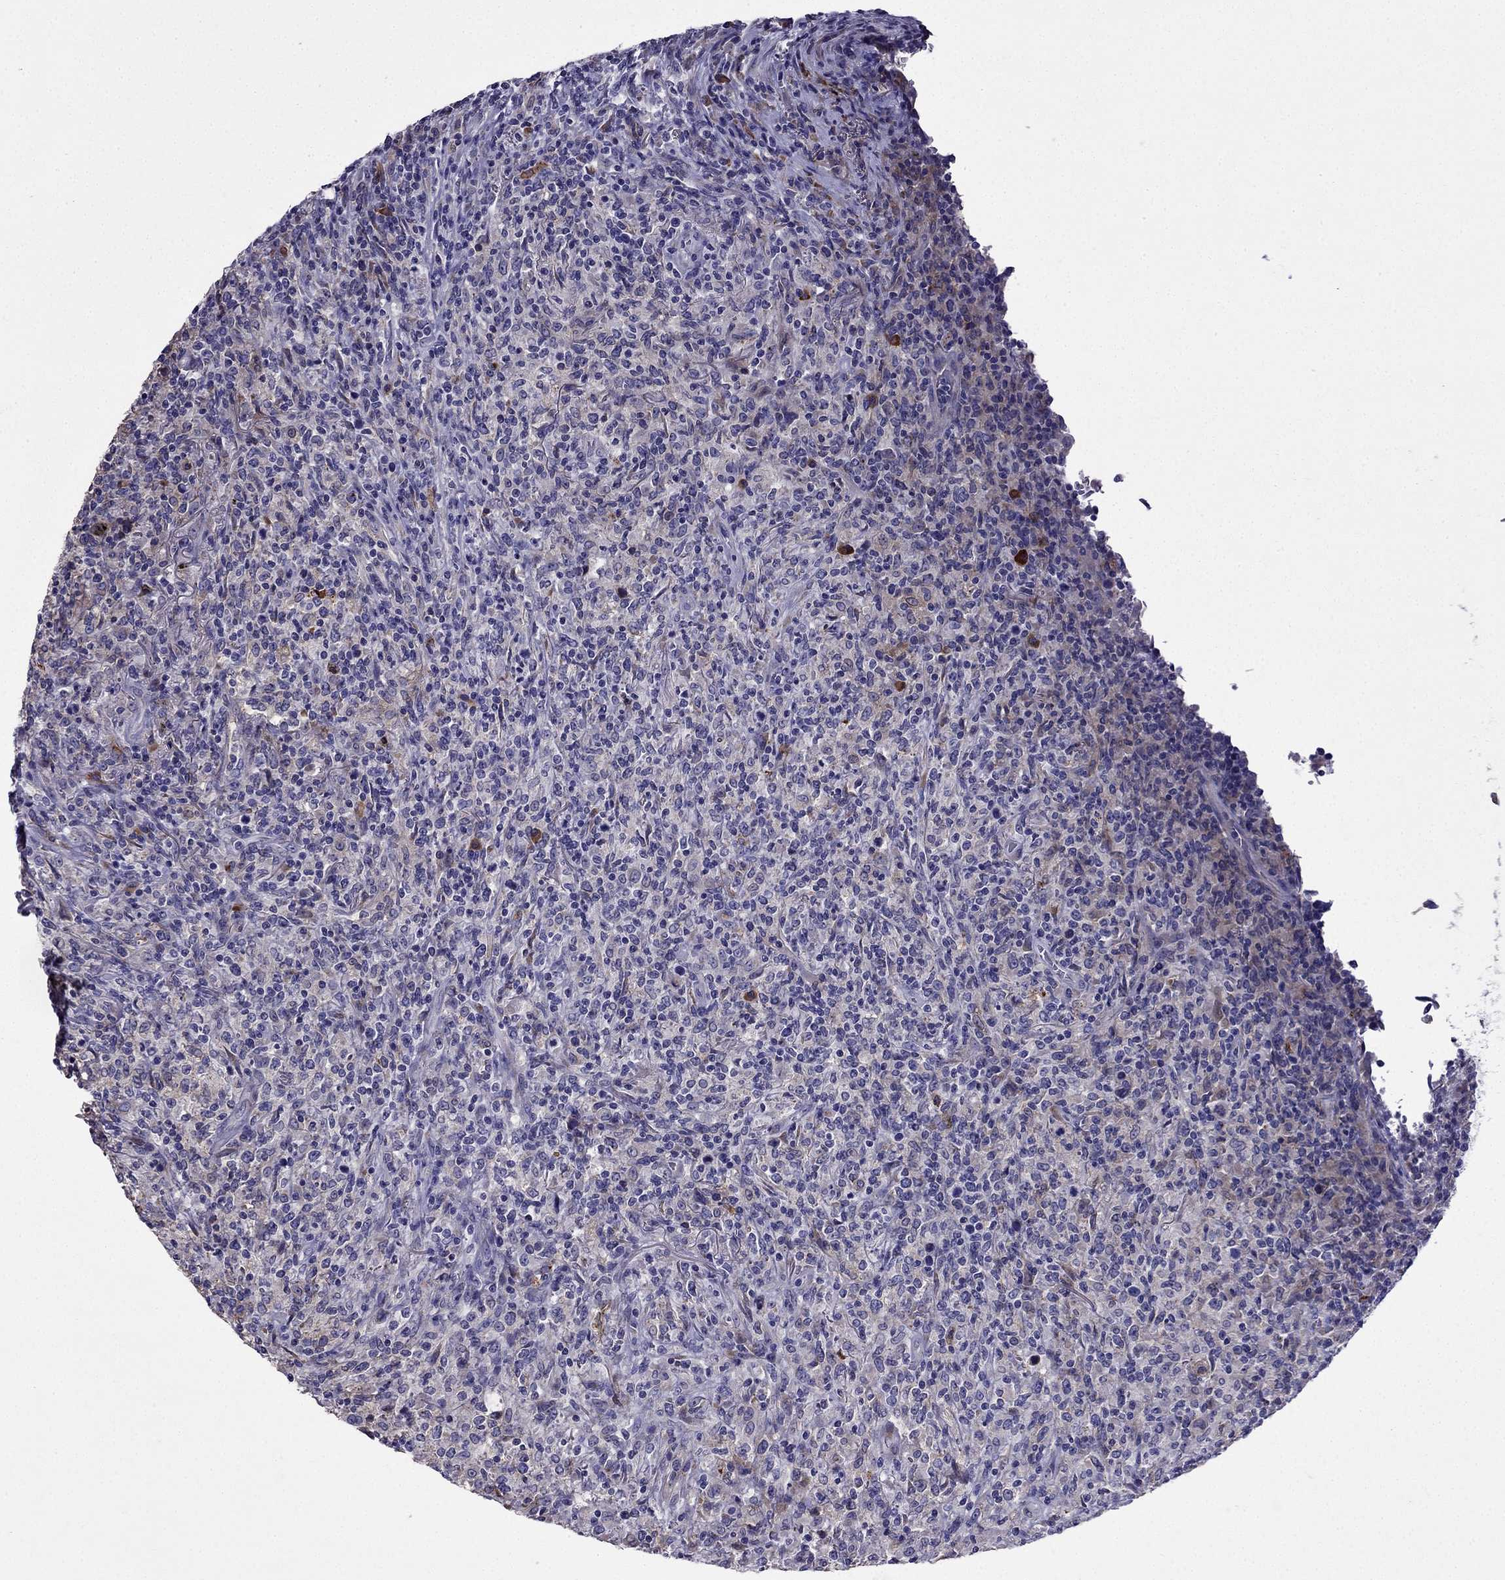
{"staining": {"intensity": "negative", "quantity": "none", "location": "none"}, "tissue": "lymphoma", "cell_type": "Tumor cells", "image_type": "cancer", "snomed": [{"axis": "morphology", "description": "Malignant lymphoma, non-Hodgkin's type, High grade"}, {"axis": "topography", "description": "Lung"}], "caption": "Histopathology image shows no protein staining in tumor cells of malignant lymphoma, non-Hodgkin's type (high-grade) tissue. The staining was performed using DAB (3,3'-diaminobenzidine) to visualize the protein expression in brown, while the nuclei were stained in blue with hematoxylin (Magnification: 20x).", "gene": "TSSK4", "patient": {"sex": "male", "age": 79}}